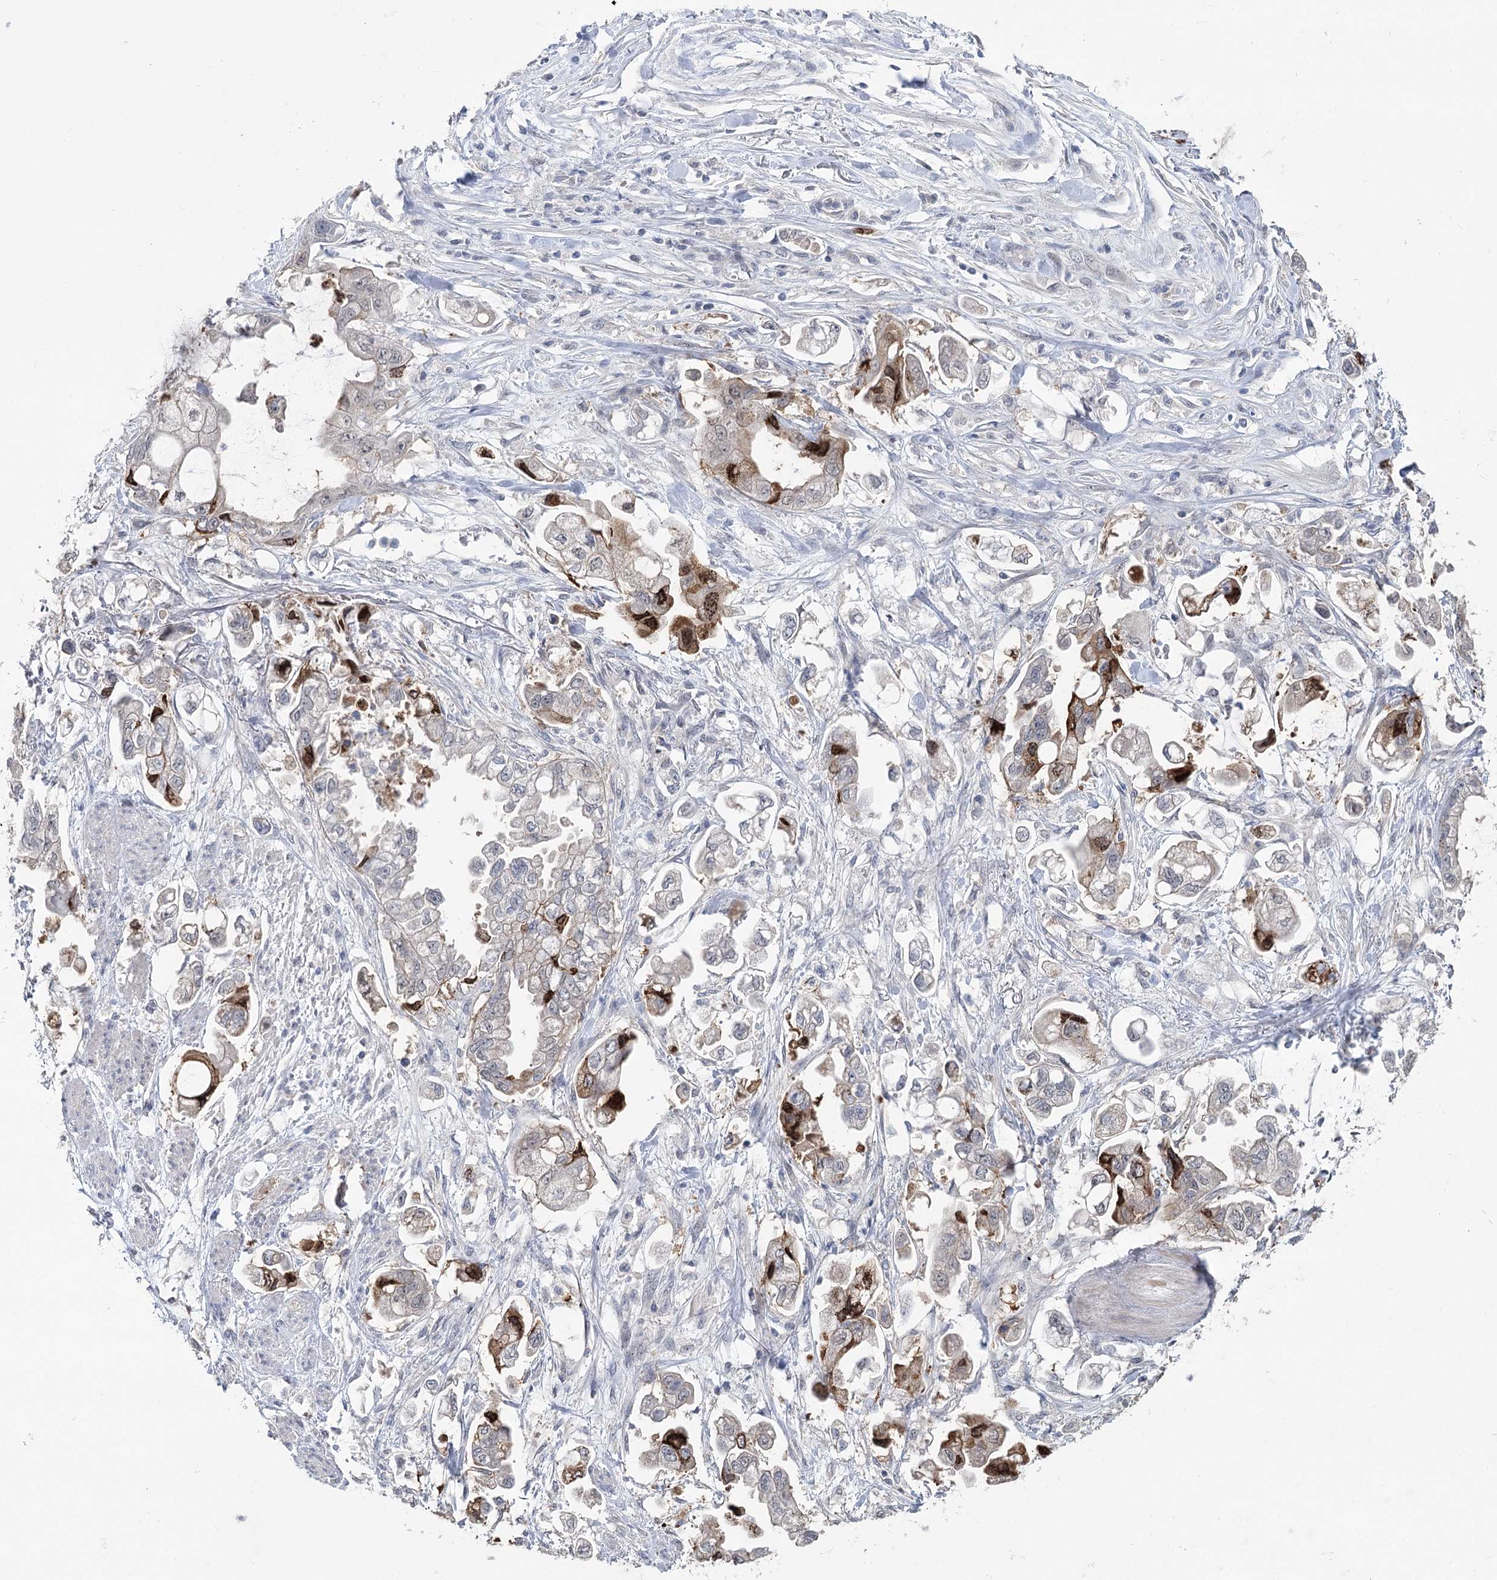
{"staining": {"intensity": "strong", "quantity": "<25%", "location": "cytoplasmic/membranous,nuclear"}, "tissue": "stomach cancer", "cell_type": "Tumor cells", "image_type": "cancer", "snomed": [{"axis": "morphology", "description": "Adenocarcinoma, NOS"}, {"axis": "topography", "description": "Stomach"}], "caption": "Immunohistochemistry micrograph of neoplastic tissue: stomach cancer (adenocarcinoma) stained using immunohistochemistry (IHC) shows medium levels of strong protein expression localized specifically in the cytoplasmic/membranous and nuclear of tumor cells, appearing as a cytoplasmic/membranous and nuclear brown color.", "gene": "PHYHIPL", "patient": {"sex": "male", "age": 62}}